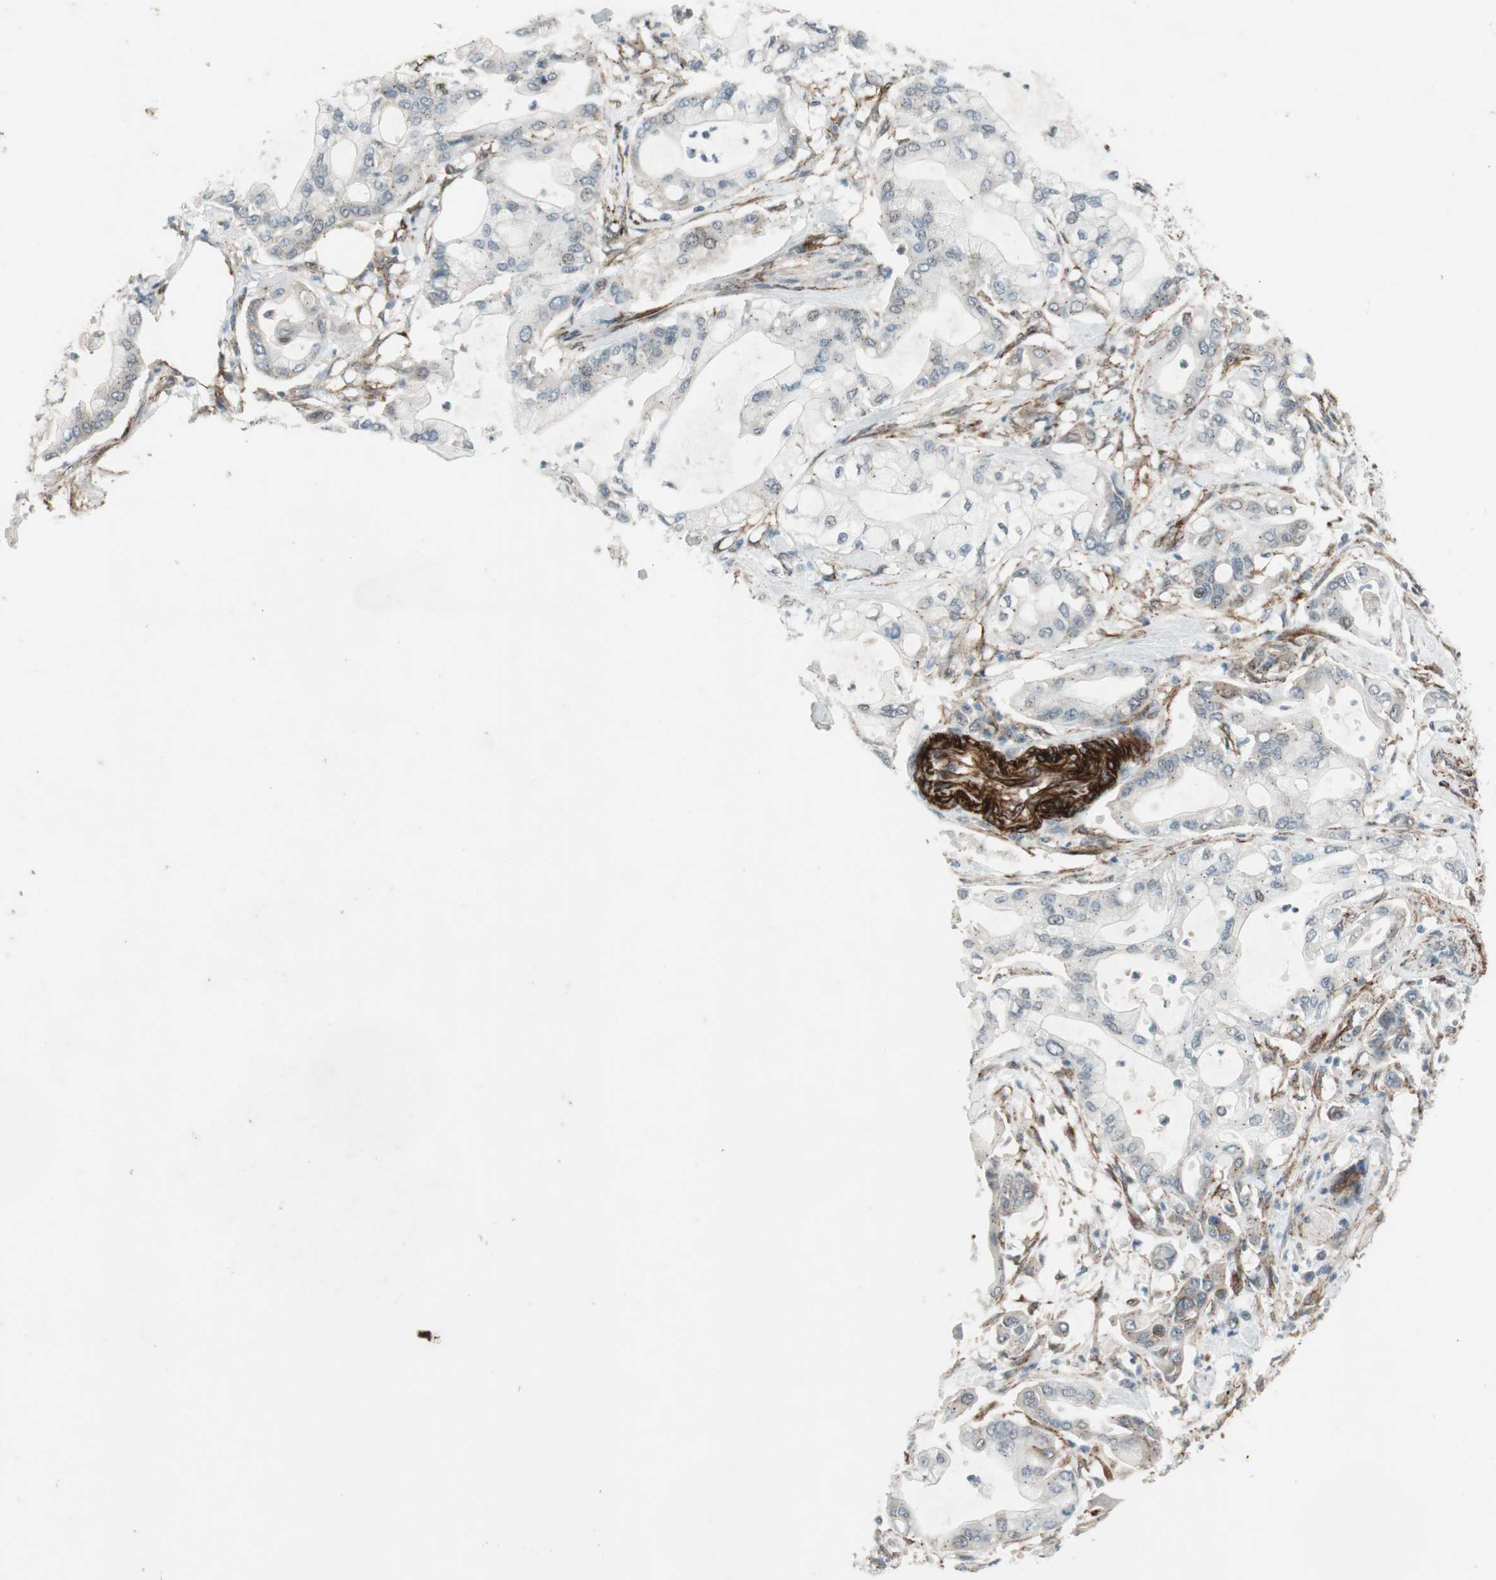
{"staining": {"intensity": "moderate", "quantity": "<25%", "location": "cytoplasmic/membranous"}, "tissue": "pancreatic cancer", "cell_type": "Tumor cells", "image_type": "cancer", "snomed": [{"axis": "morphology", "description": "Adenocarcinoma, NOS"}, {"axis": "morphology", "description": "Adenocarcinoma, metastatic, NOS"}, {"axis": "topography", "description": "Lymph node"}, {"axis": "topography", "description": "Pancreas"}, {"axis": "topography", "description": "Duodenum"}], "caption": "Pancreatic cancer stained for a protein (brown) displays moderate cytoplasmic/membranous positive expression in approximately <25% of tumor cells.", "gene": "CDK19", "patient": {"sex": "female", "age": 64}}